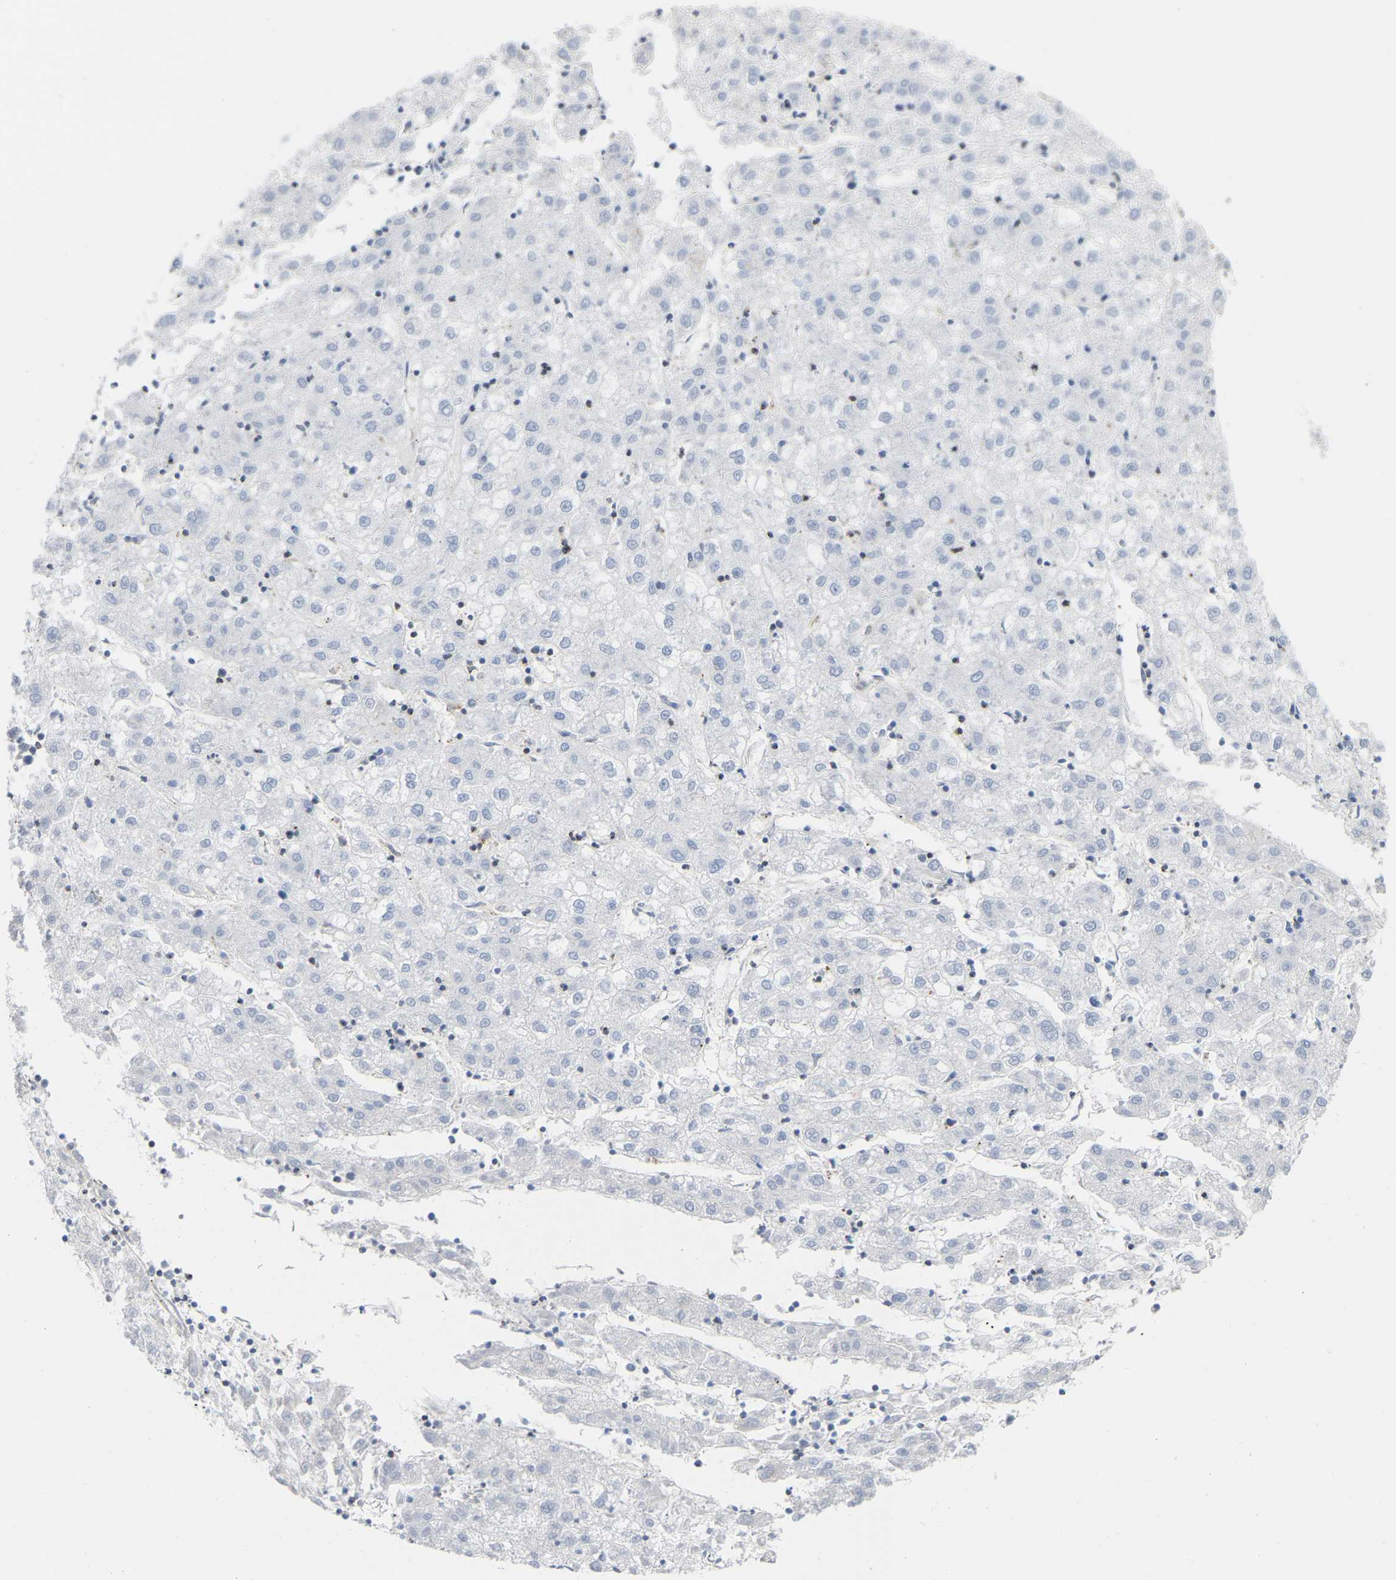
{"staining": {"intensity": "negative", "quantity": "none", "location": "none"}, "tissue": "liver cancer", "cell_type": "Tumor cells", "image_type": "cancer", "snomed": [{"axis": "morphology", "description": "Carcinoma, Hepatocellular, NOS"}, {"axis": "topography", "description": "Liver"}], "caption": "High power microscopy photomicrograph of an immunohistochemistry (IHC) histopathology image of liver cancer (hepatocellular carcinoma), revealing no significant expression in tumor cells. (Immunohistochemistry (ihc), brightfield microscopy, high magnification).", "gene": "GIMAP4", "patient": {"sex": "male", "age": 72}}